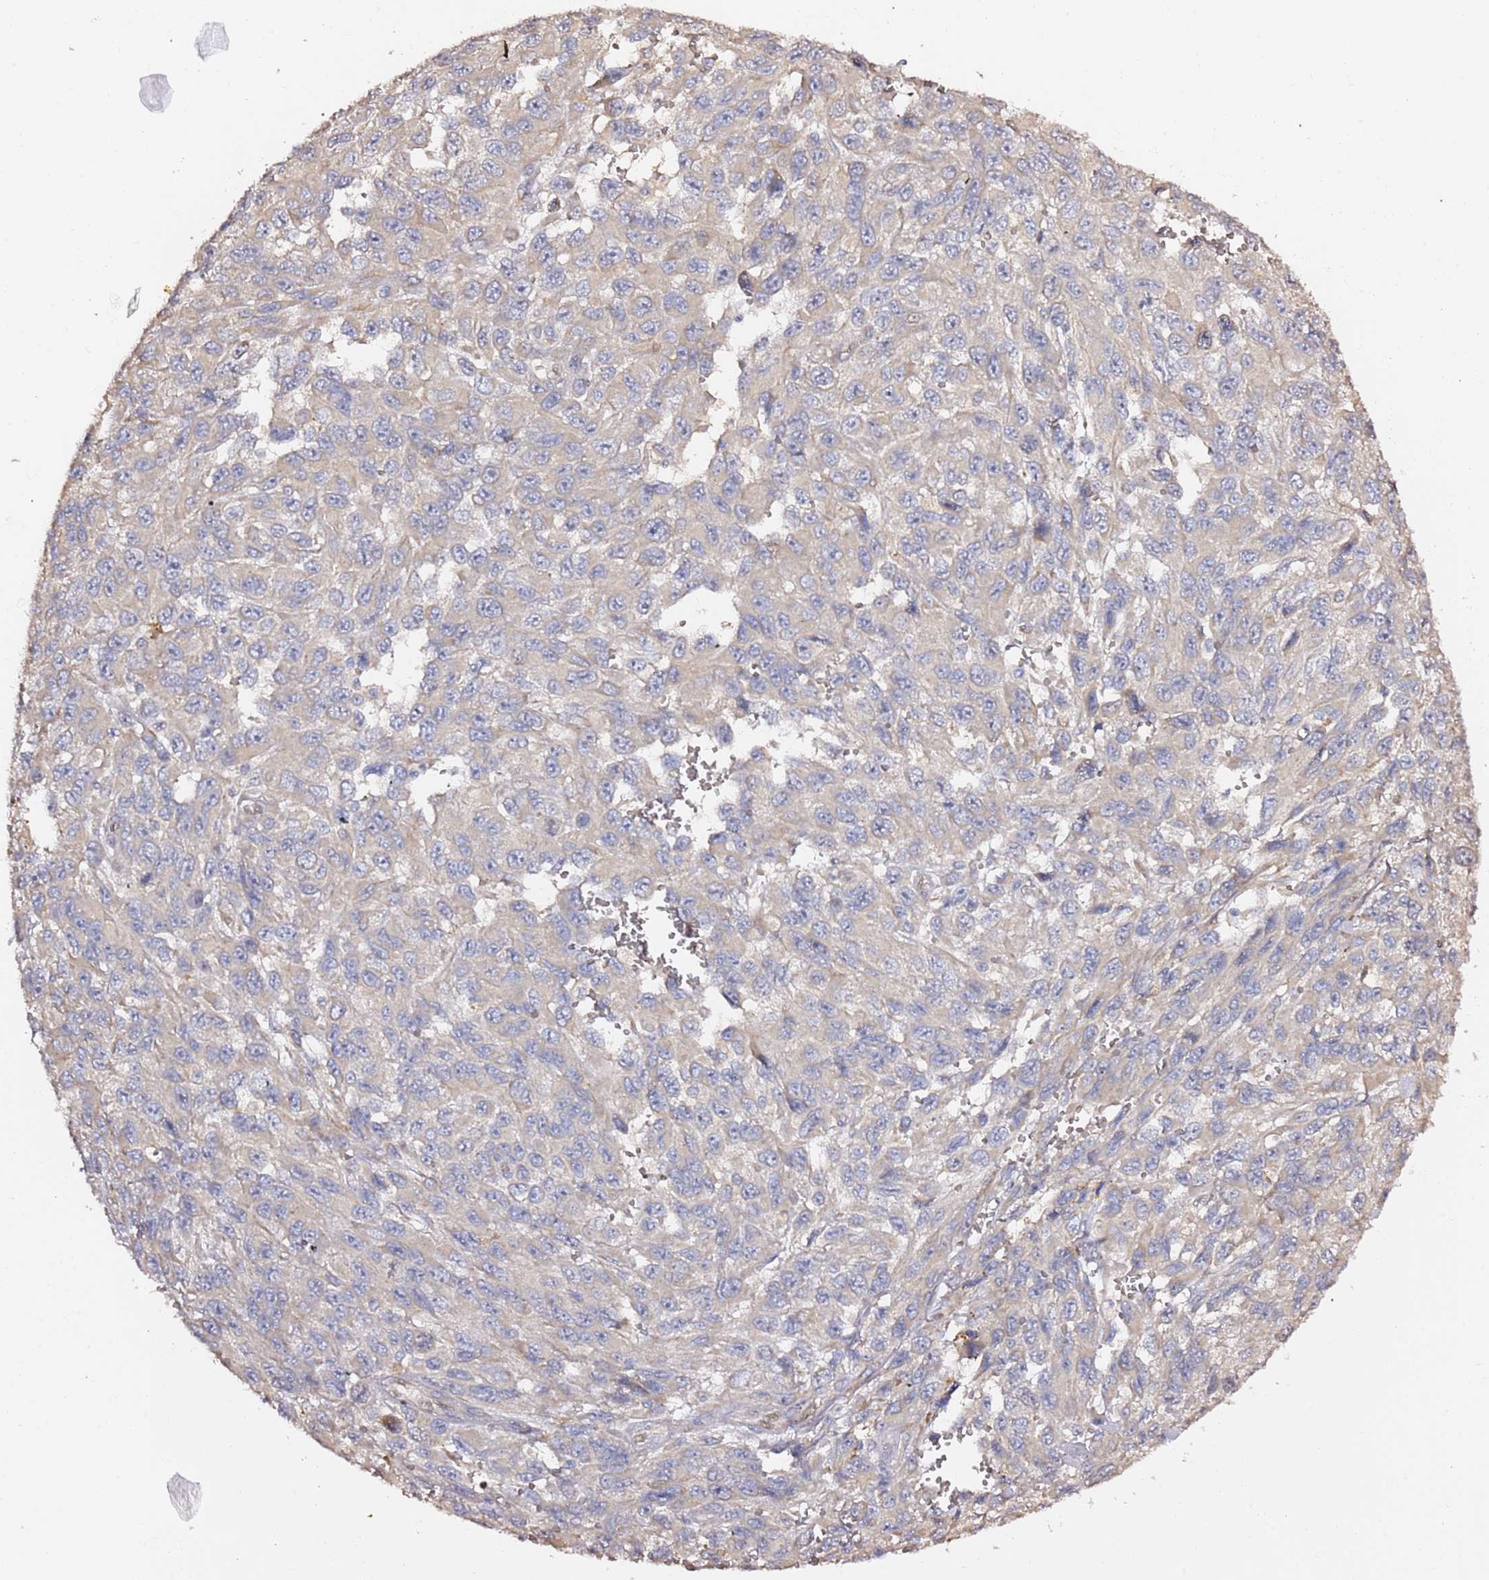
{"staining": {"intensity": "negative", "quantity": "none", "location": "none"}, "tissue": "melanoma", "cell_type": "Tumor cells", "image_type": "cancer", "snomed": [{"axis": "morphology", "description": "Normal tissue, NOS"}, {"axis": "morphology", "description": "Malignant melanoma, NOS"}, {"axis": "topography", "description": "Skin"}], "caption": "High magnification brightfield microscopy of melanoma stained with DAB (brown) and counterstained with hematoxylin (blue): tumor cells show no significant expression. Nuclei are stained in blue.", "gene": "HSD17B7", "patient": {"sex": "female", "age": 96}}